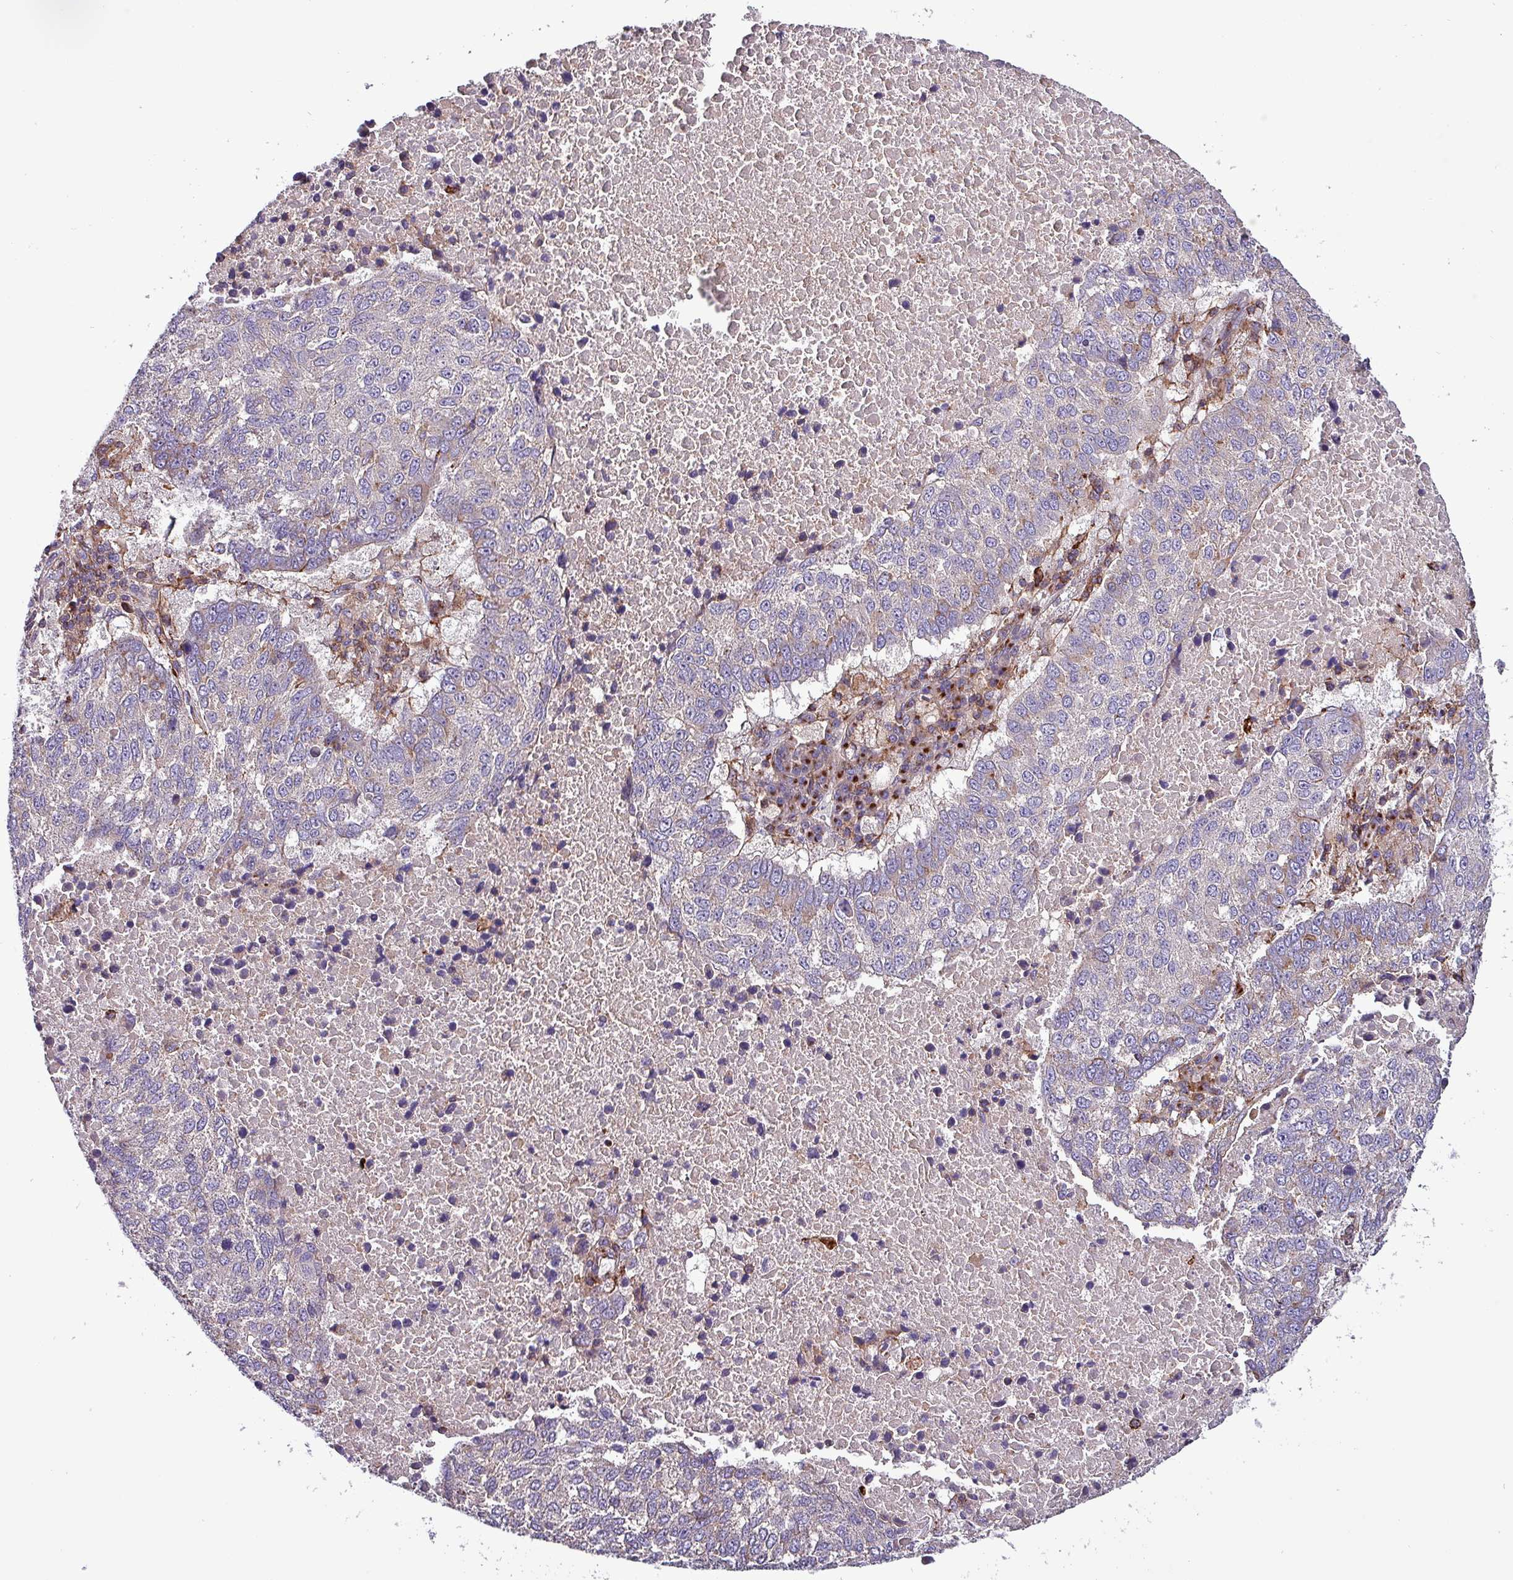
{"staining": {"intensity": "negative", "quantity": "none", "location": "none"}, "tissue": "lung cancer", "cell_type": "Tumor cells", "image_type": "cancer", "snomed": [{"axis": "morphology", "description": "Squamous cell carcinoma, NOS"}, {"axis": "topography", "description": "Lung"}], "caption": "A histopathology image of lung squamous cell carcinoma stained for a protein reveals no brown staining in tumor cells.", "gene": "VAMP4", "patient": {"sex": "male", "age": 73}}